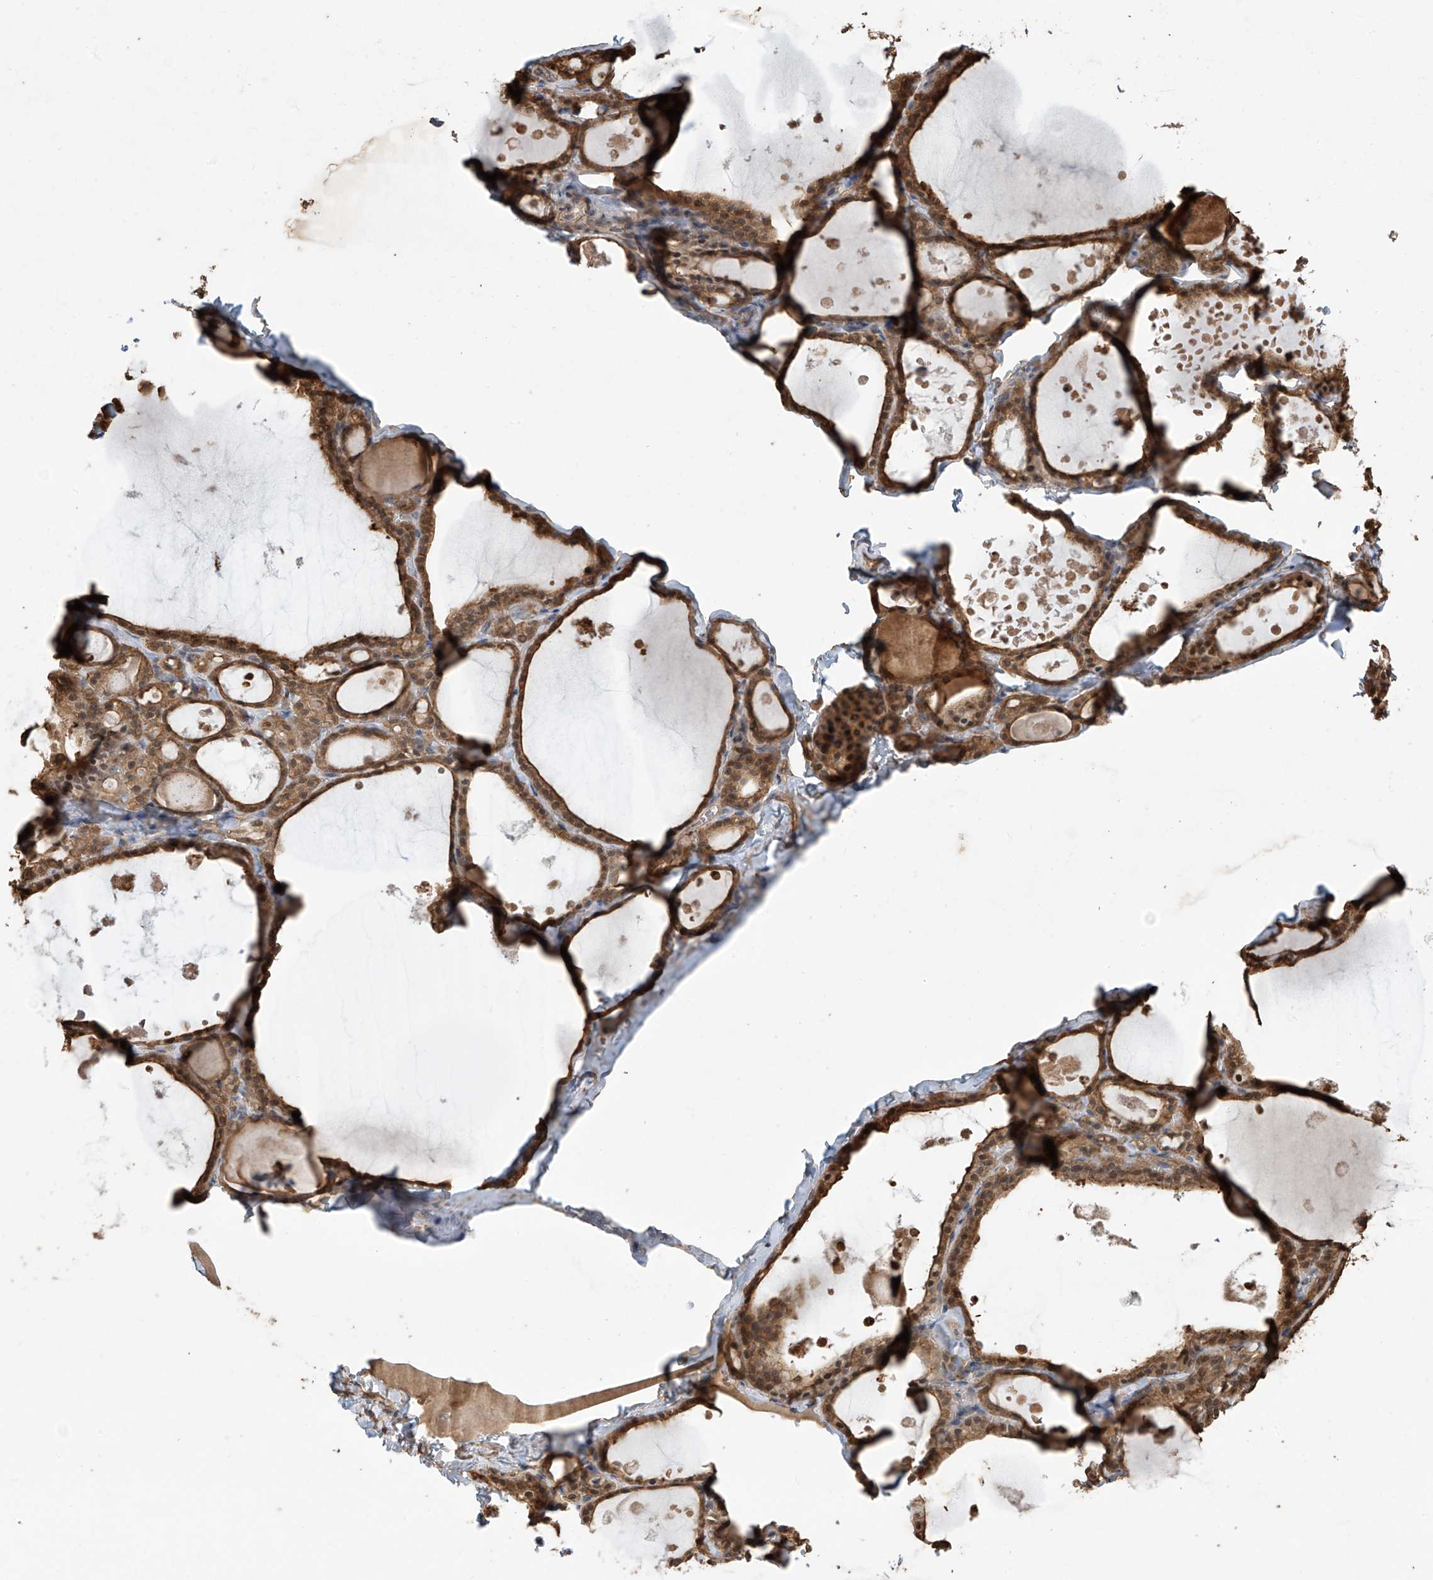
{"staining": {"intensity": "moderate", "quantity": ">75%", "location": "cytoplasmic/membranous"}, "tissue": "thyroid gland", "cell_type": "Glandular cells", "image_type": "normal", "snomed": [{"axis": "morphology", "description": "Normal tissue, NOS"}, {"axis": "topography", "description": "Thyroid gland"}], "caption": "Protein positivity by immunohistochemistry shows moderate cytoplasmic/membranous expression in approximately >75% of glandular cells in normal thyroid gland.", "gene": "AGBL5", "patient": {"sex": "male", "age": 56}}